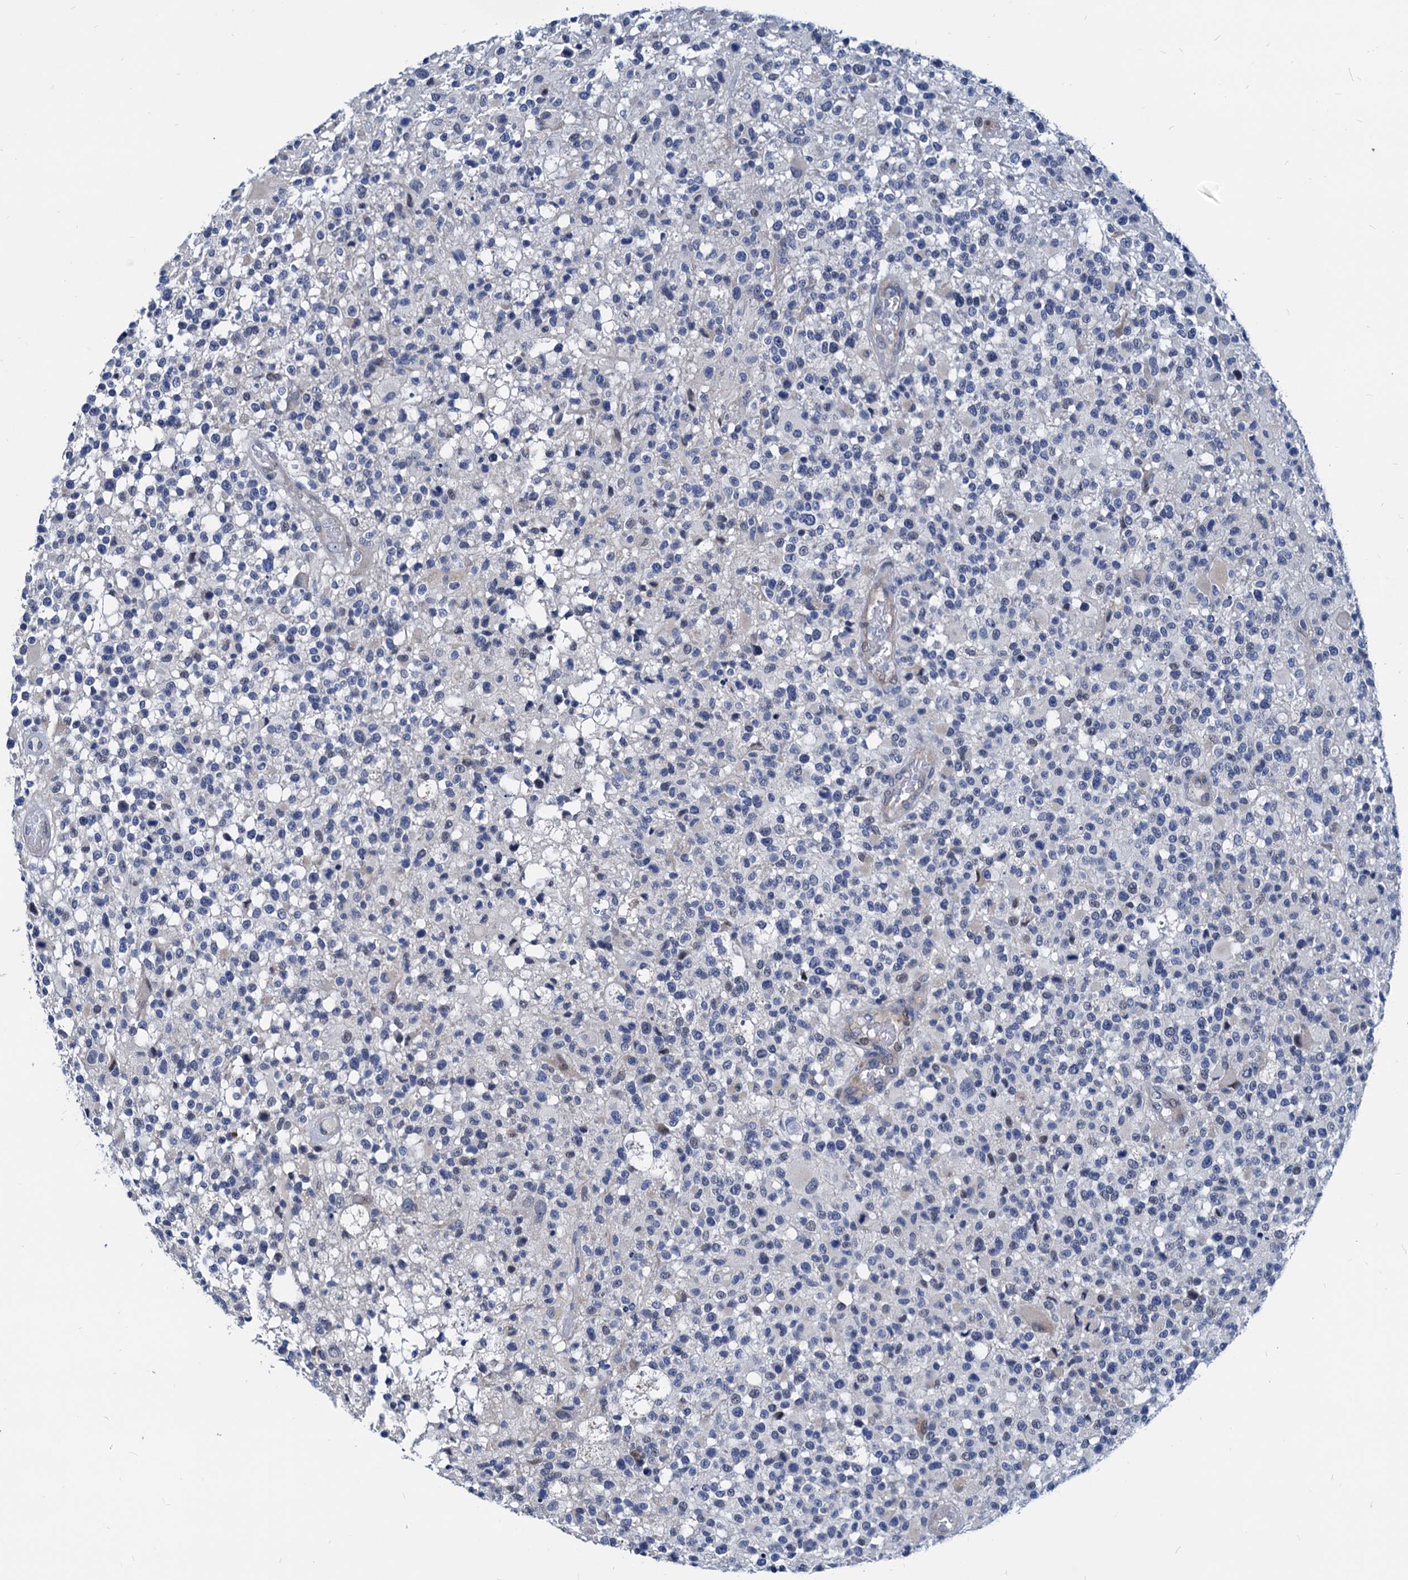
{"staining": {"intensity": "negative", "quantity": "none", "location": "none"}, "tissue": "glioma", "cell_type": "Tumor cells", "image_type": "cancer", "snomed": [{"axis": "morphology", "description": "Glioma, malignant, High grade"}, {"axis": "morphology", "description": "Glioblastoma, NOS"}, {"axis": "topography", "description": "Brain"}], "caption": "There is no significant expression in tumor cells of malignant glioma (high-grade).", "gene": "HSF2", "patient": {"sex": "male", "age": 60}}